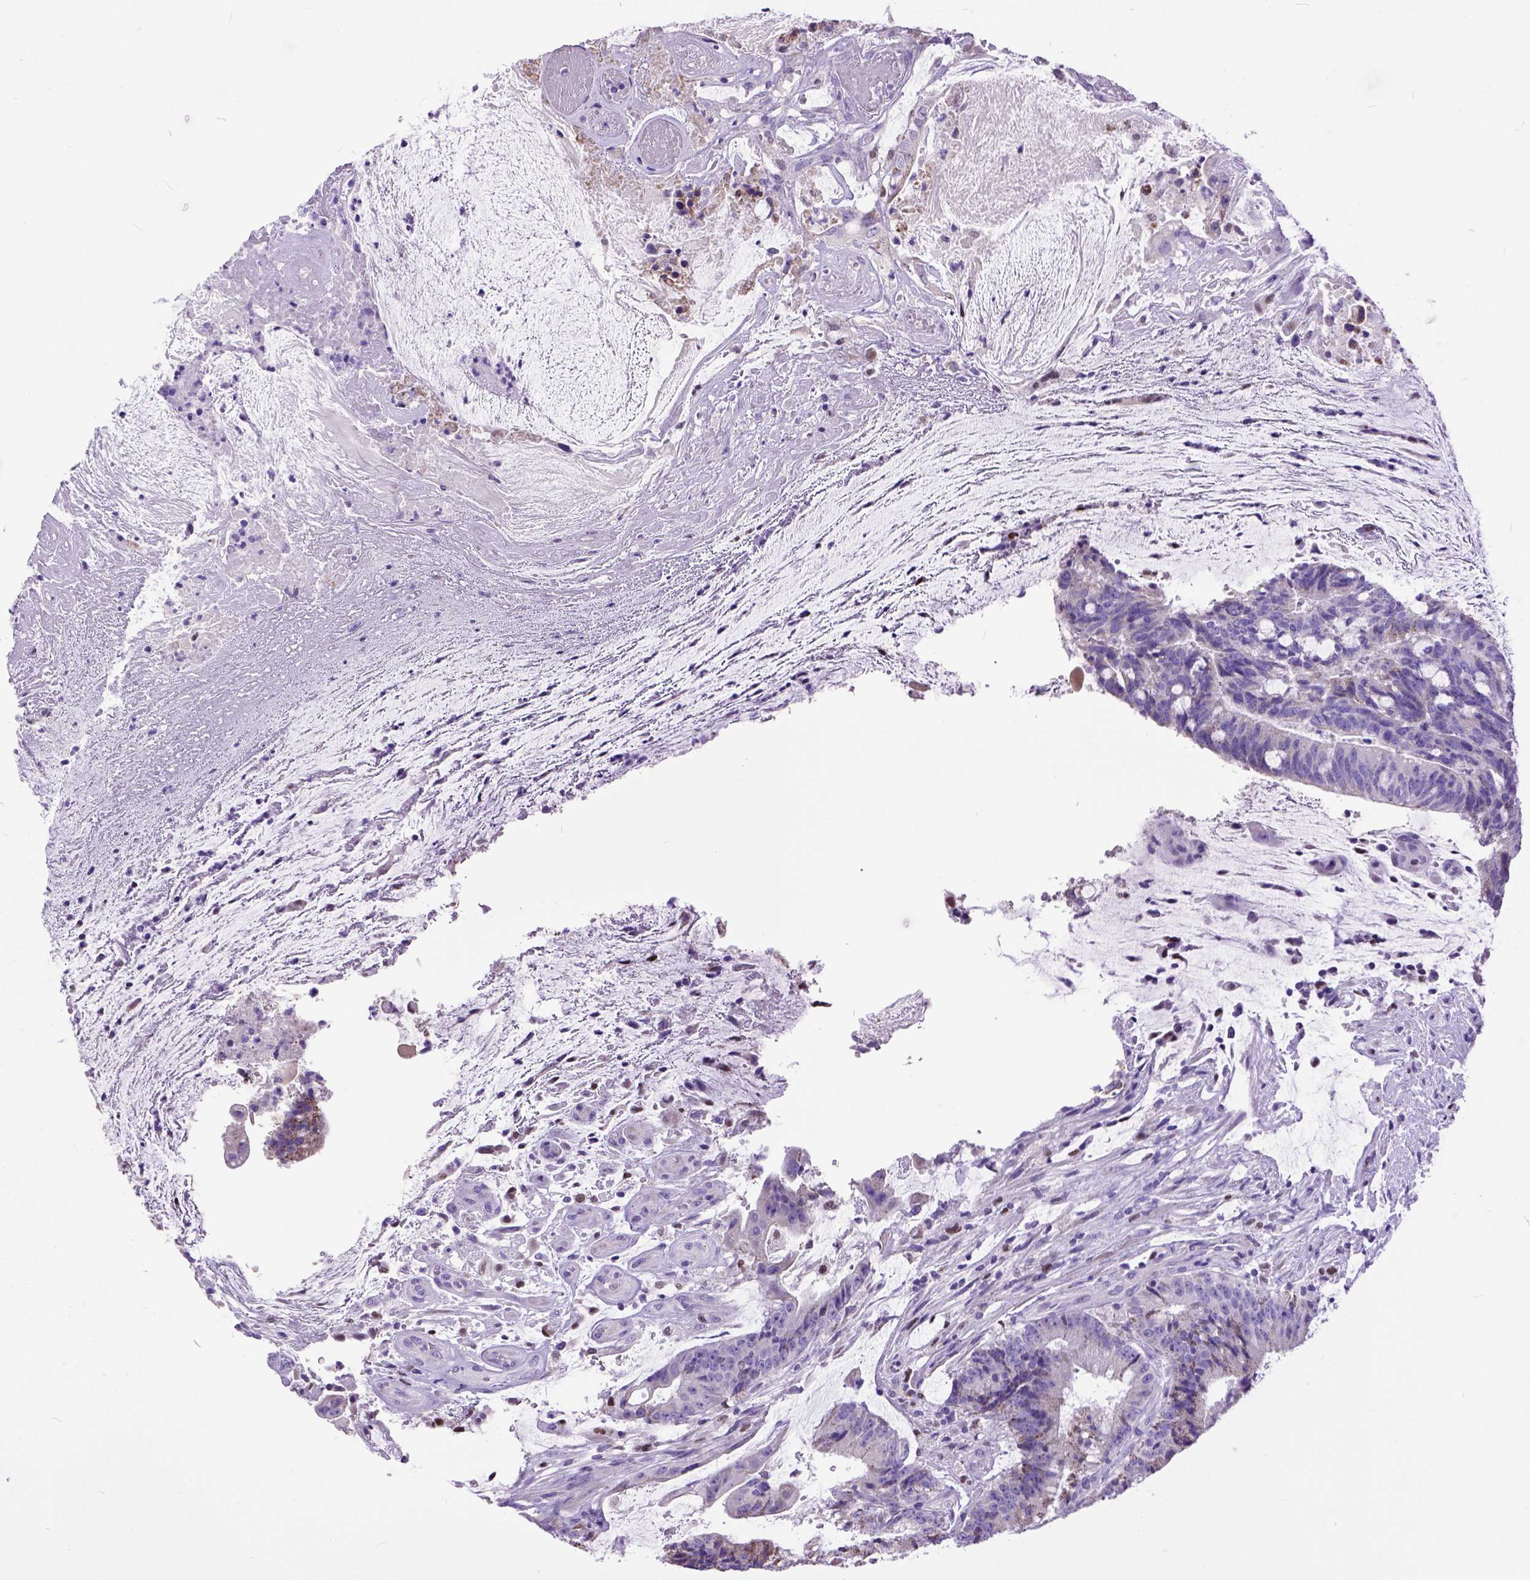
{"staining": {"intensity": "negative", "quantity": "none", "location": "none"}, "tissue": "colorectal cancer", "cell_type": "Tumor cells", "image_type": "cancer", "snomed": [{"axis": "morphology", "description": "Adenocarcinoma, NOS"}, {"axis": "topography", "description": "Colon"}], "caption": "High magnification brightfield microscopy of colorectal cancer stained with DAB (brown) and counterstained with hematoxylin (blue): tumor cells show no significant staining.", "gene": "CRB1", "patient": {"sex": "female", "age": 43}}